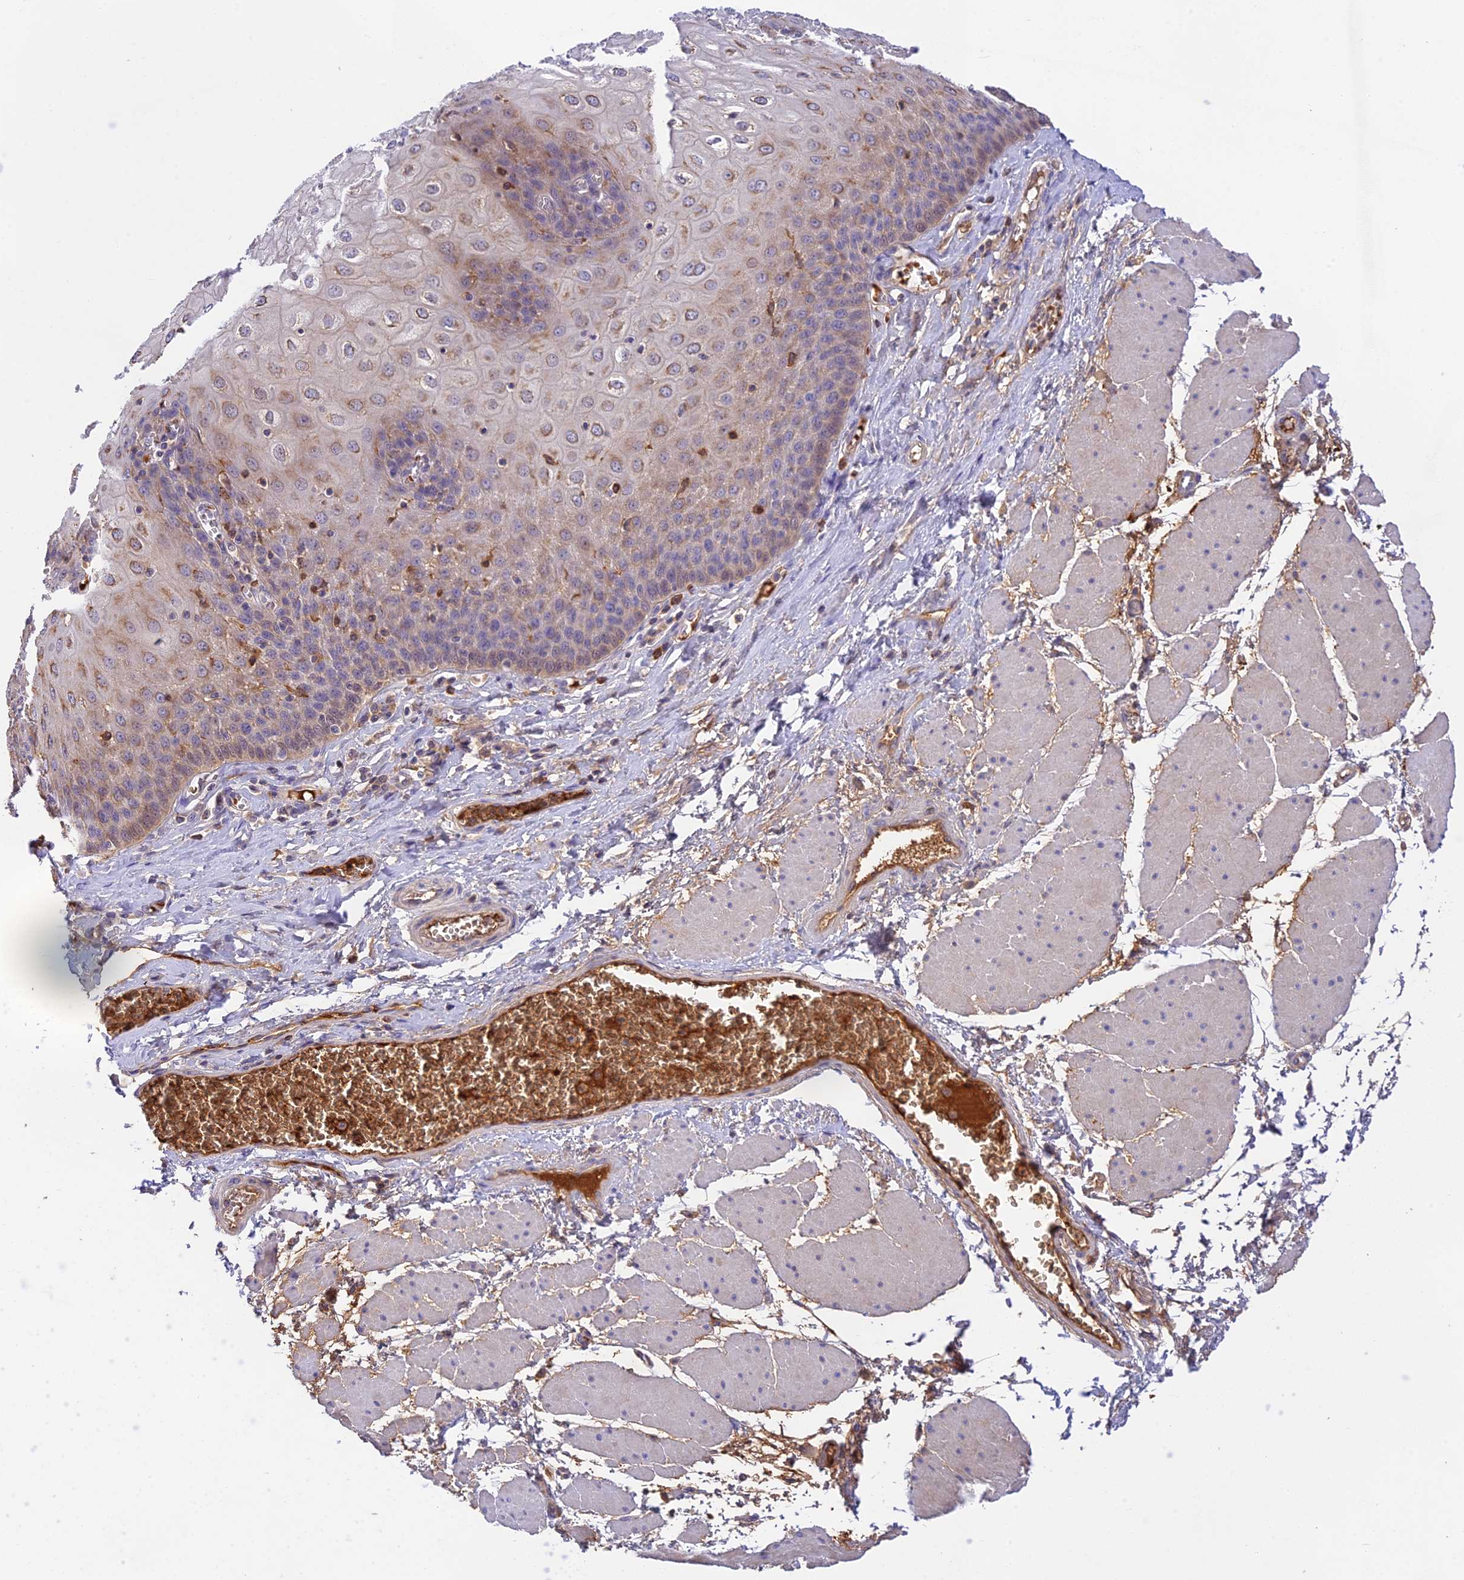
{"staining": {"intensity": "weak", "quantity": "<25%", "location": "cytoplasmic/membranous"}, "tissue": "esophagus", "cell_type": "Squamous epithelial cells", "image_type": "normal", "snomed": [{"axis": "morphology", "description": "Normal tissue, NOS"}, {"axis": "topography", "description": "Esophagus"}], "caption": "Squamous epithelial cells show no significant positivity in unremarkable esophagus. (Brightfield microscopy of DAB (3,3'-diaminobenzidine) immunohistochemistry at high magnification).", "gene": "HDHD2", "patient": {"sex": "male", "age": 60}}